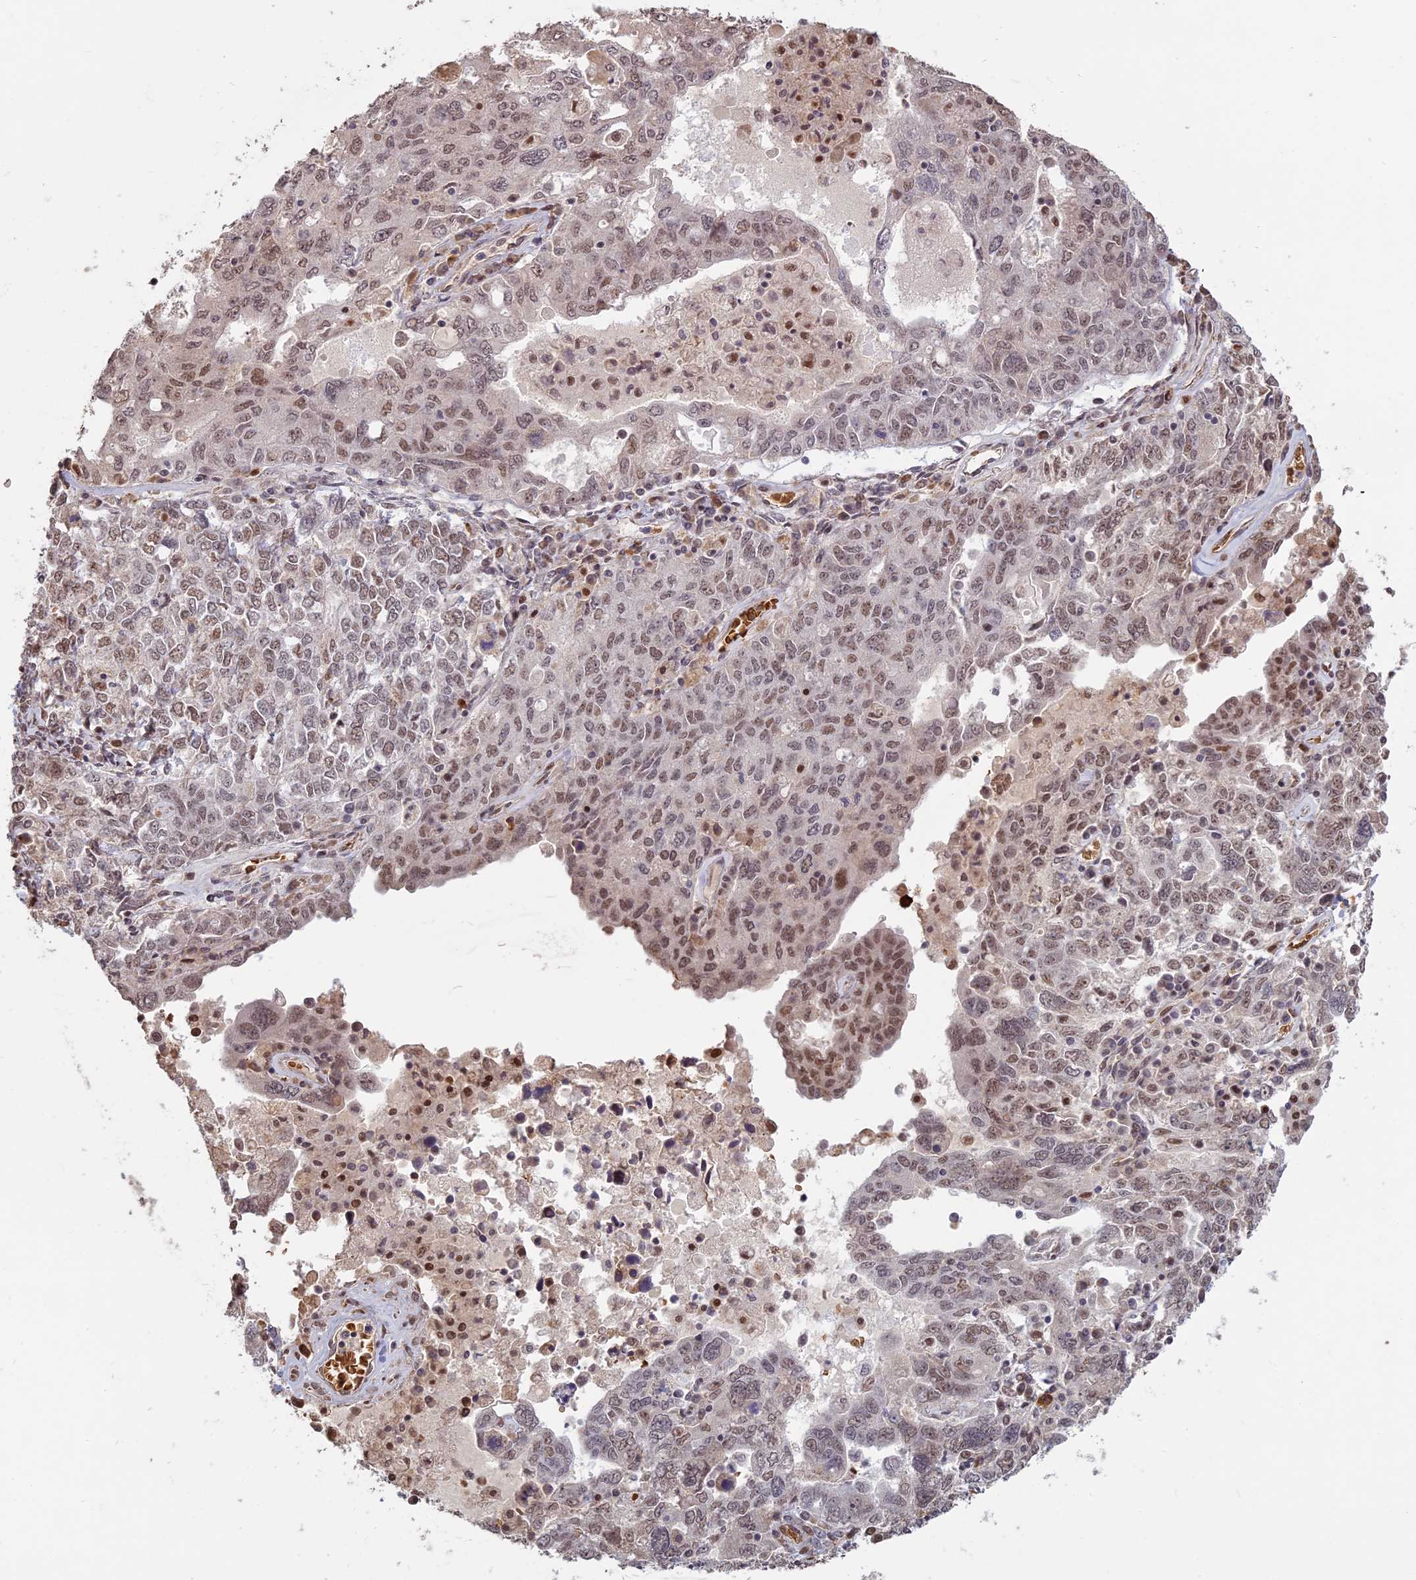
{"staining": {"intensity": "moderate", "quantity": "25%-75%", "location": "nuclear"}, "tissue": "ovarian cancer", "cell_type": "Tumor cells", "image_type": "cancer", "snomed": [{"axis": "morphology", "description": "Carcinoma, endometroid"}, {"axis": "topography", "description": "Ovary"}], "caption": "Immunohistochemistry (IHC) photomicrograph of neoplastic tissue: human ovarian cancer stained using IHC demonstrates medium levels of moderate protein expression localized specifically in the nuclear of tumor cells, appearing as a nuclear brown color.", "gene": "MFAP1", "patient": {"sex": "female", "age": 62}}